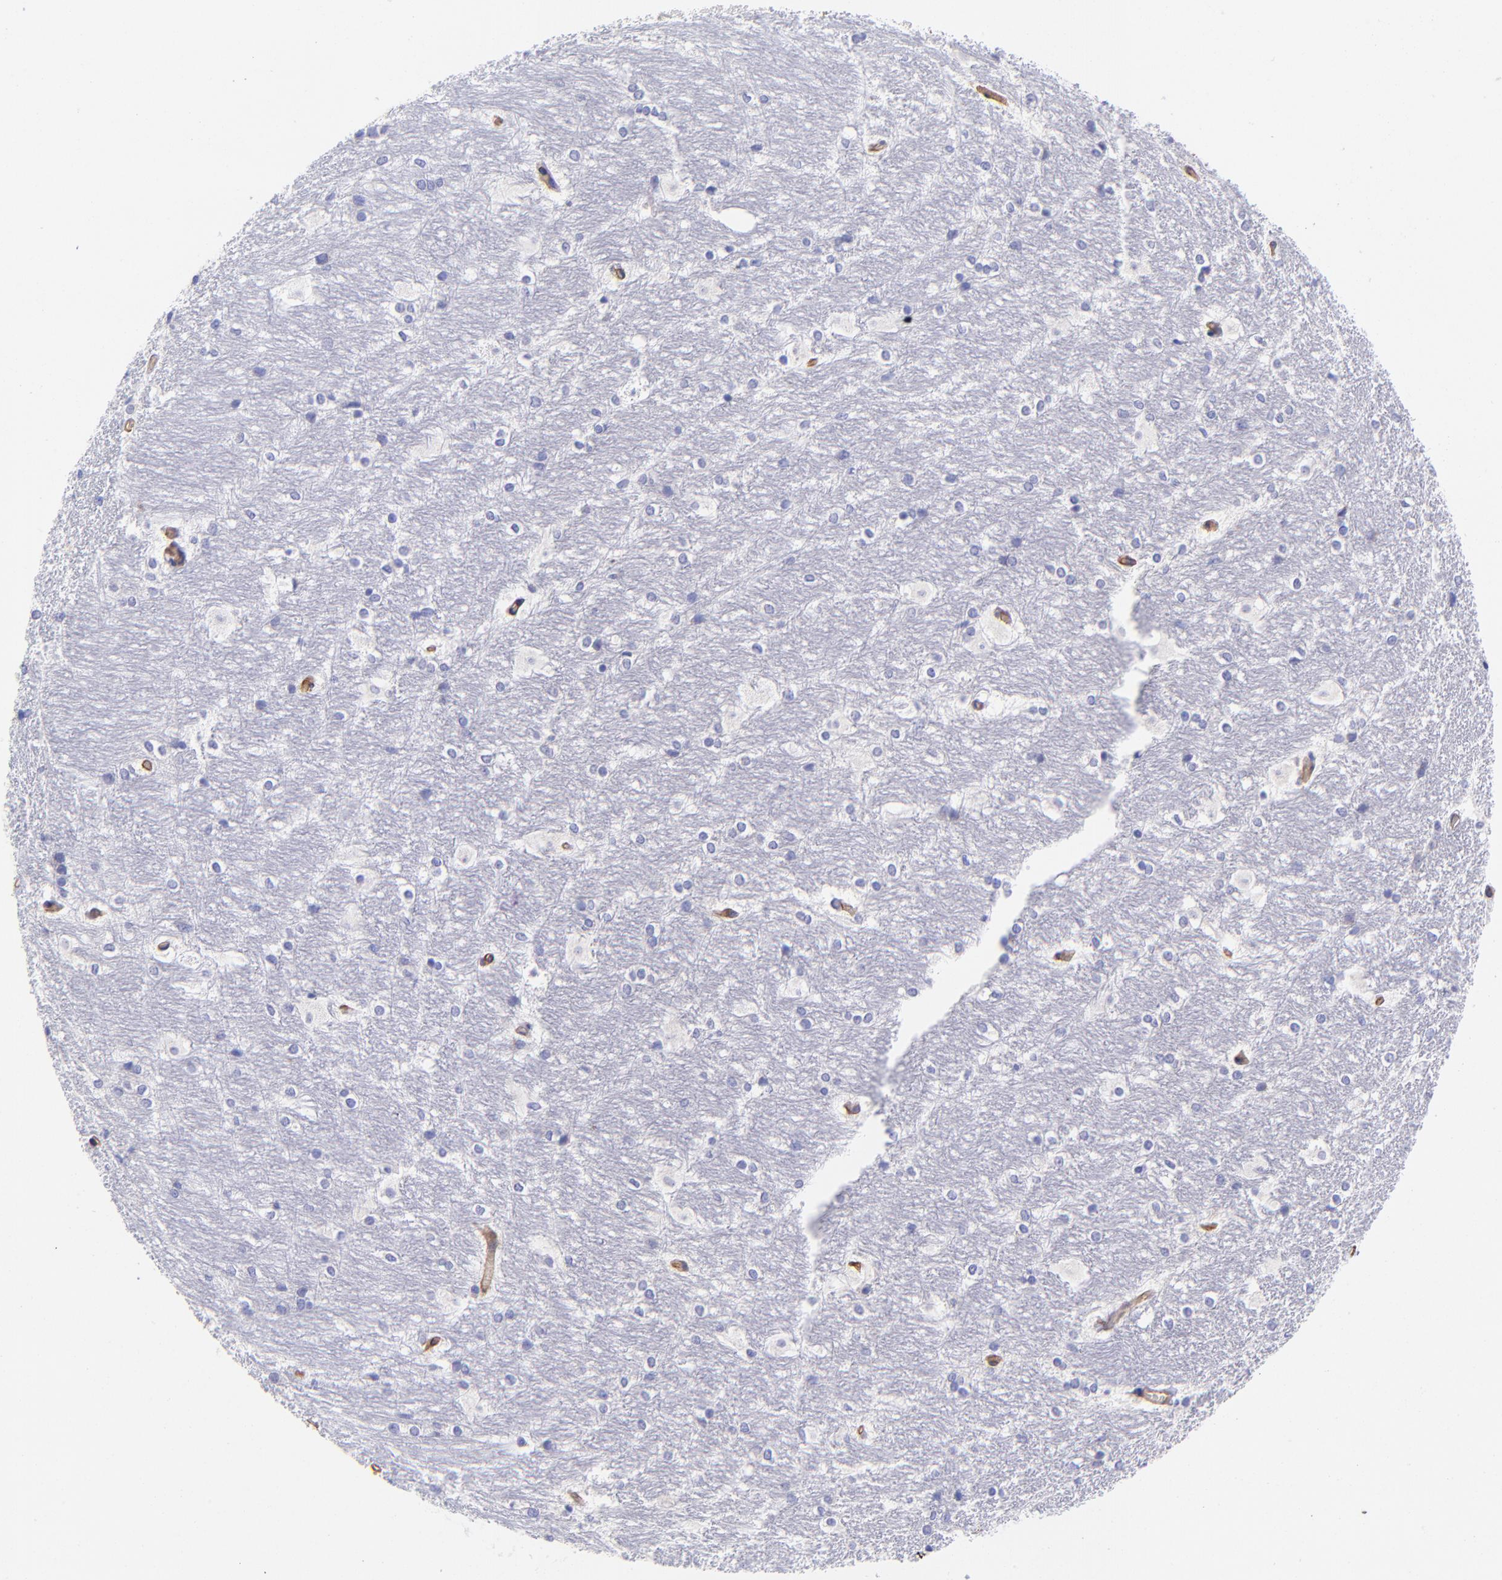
{"staining": {"intensity": "weak", "quantity": "<25%", "location": "cytoplasmic/membranous"}, "tissue": "hippocampus", "cell_type": "Glial cells", "image_type": "normal", "snomed": [{"axis": "morphology", "description": "Normal tissue, NOS"}, {"axis": "topography", "description": "Hippocampus"}], "caption": "This is an IHC histopathology image of unremarkable hippocampus. There is no positivity in glial cells.", "gene": "PPFIBP1", "patient": {"sex": "female", "age": 19}}